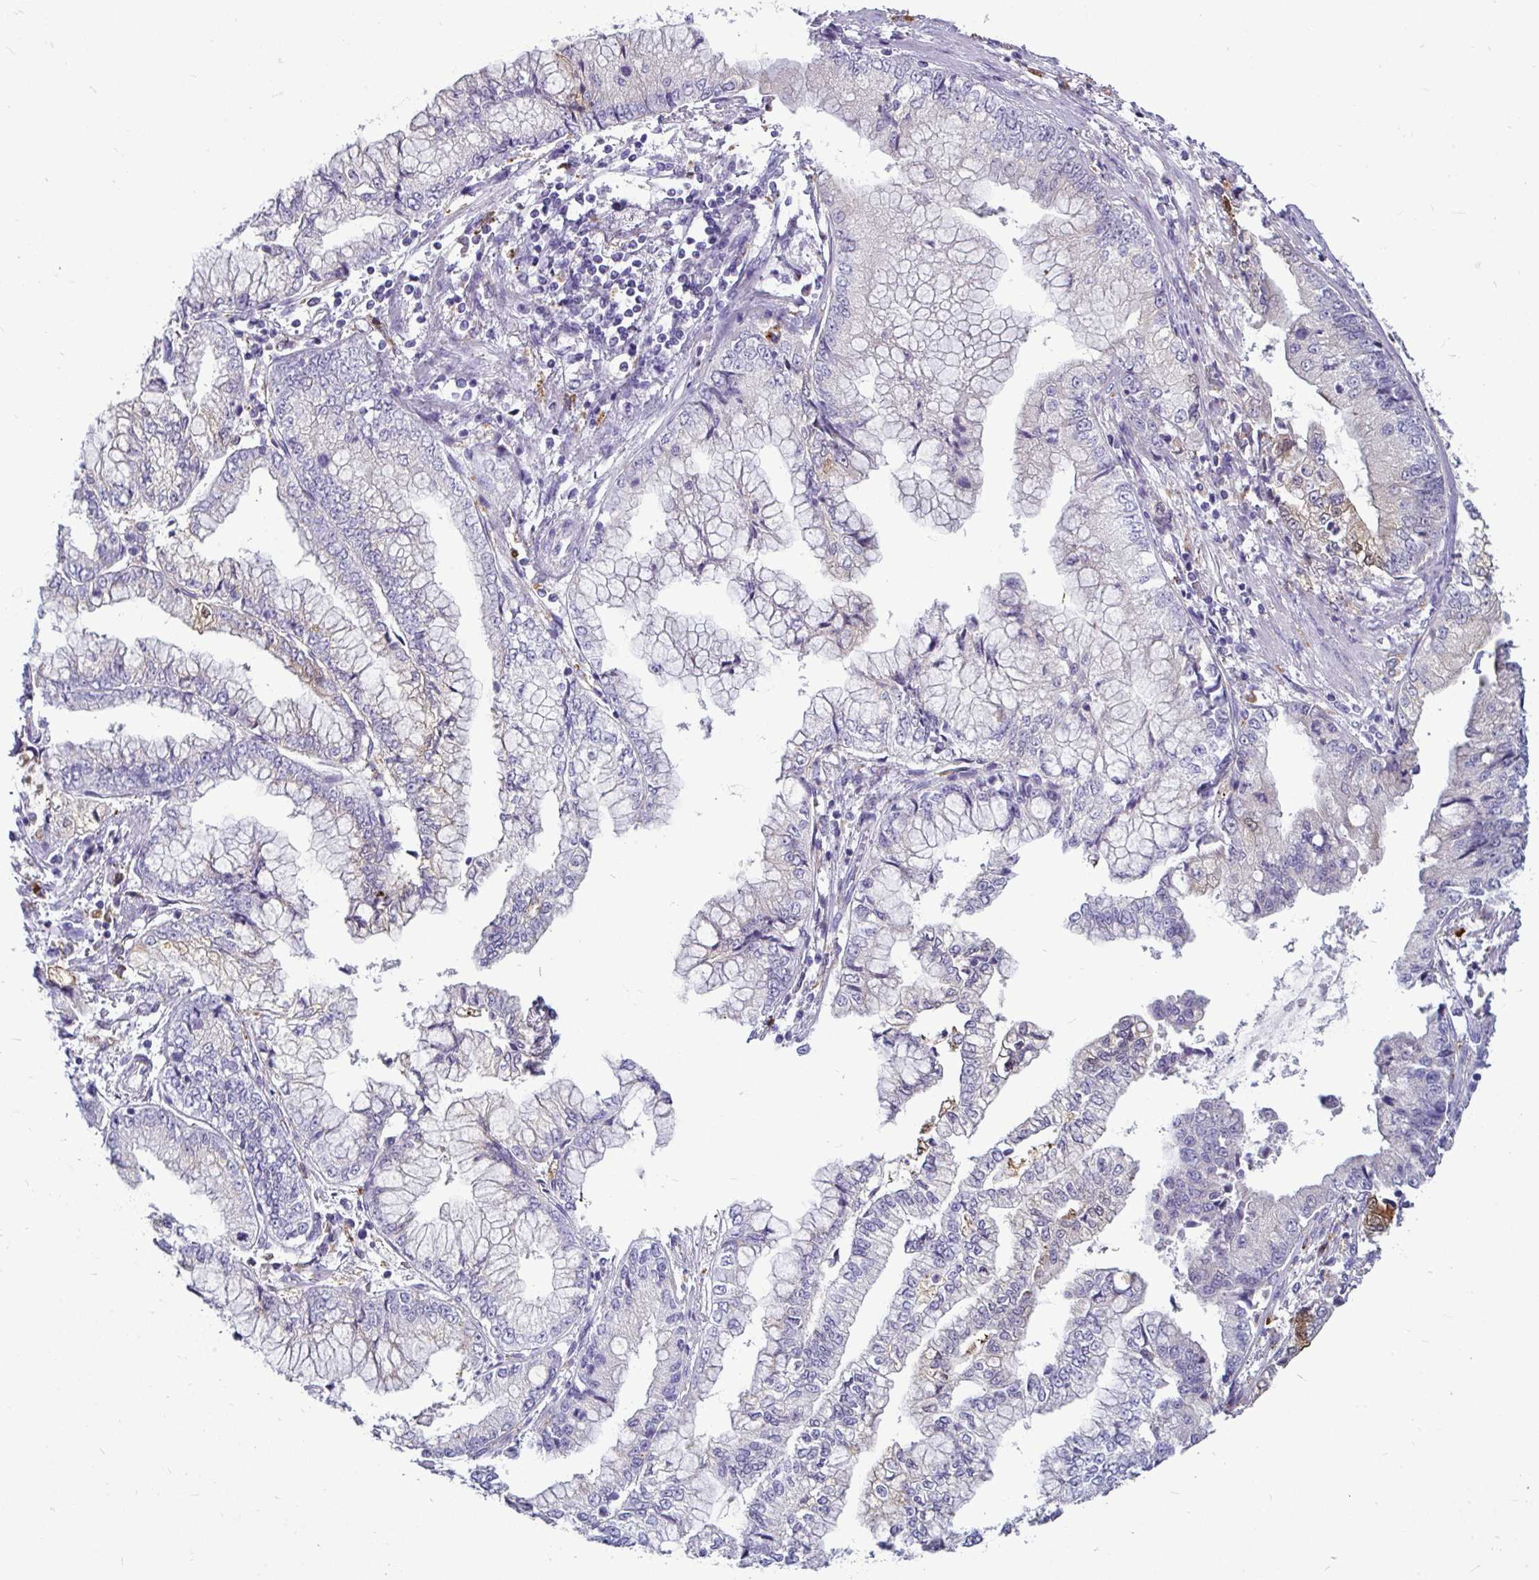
{"staining": {"intensity": "negative", "quantity": "none", "location": "none"}, "tissue": "stomach cancer", "cell_type": "Tumor cells", "image_type": "cancer", "snomed": [{"axis": "morphology", "description": "Adenocarcinoma, NOS"}, {"axis": "topography", "description": "Stomach, upper"}], "caption": "The photomicrograph shows no staining of tumor cells in stomach cancer (adenocarcinoma).", "gene": "CTSZ", "patient": {"sex": "female", "age": 74}}